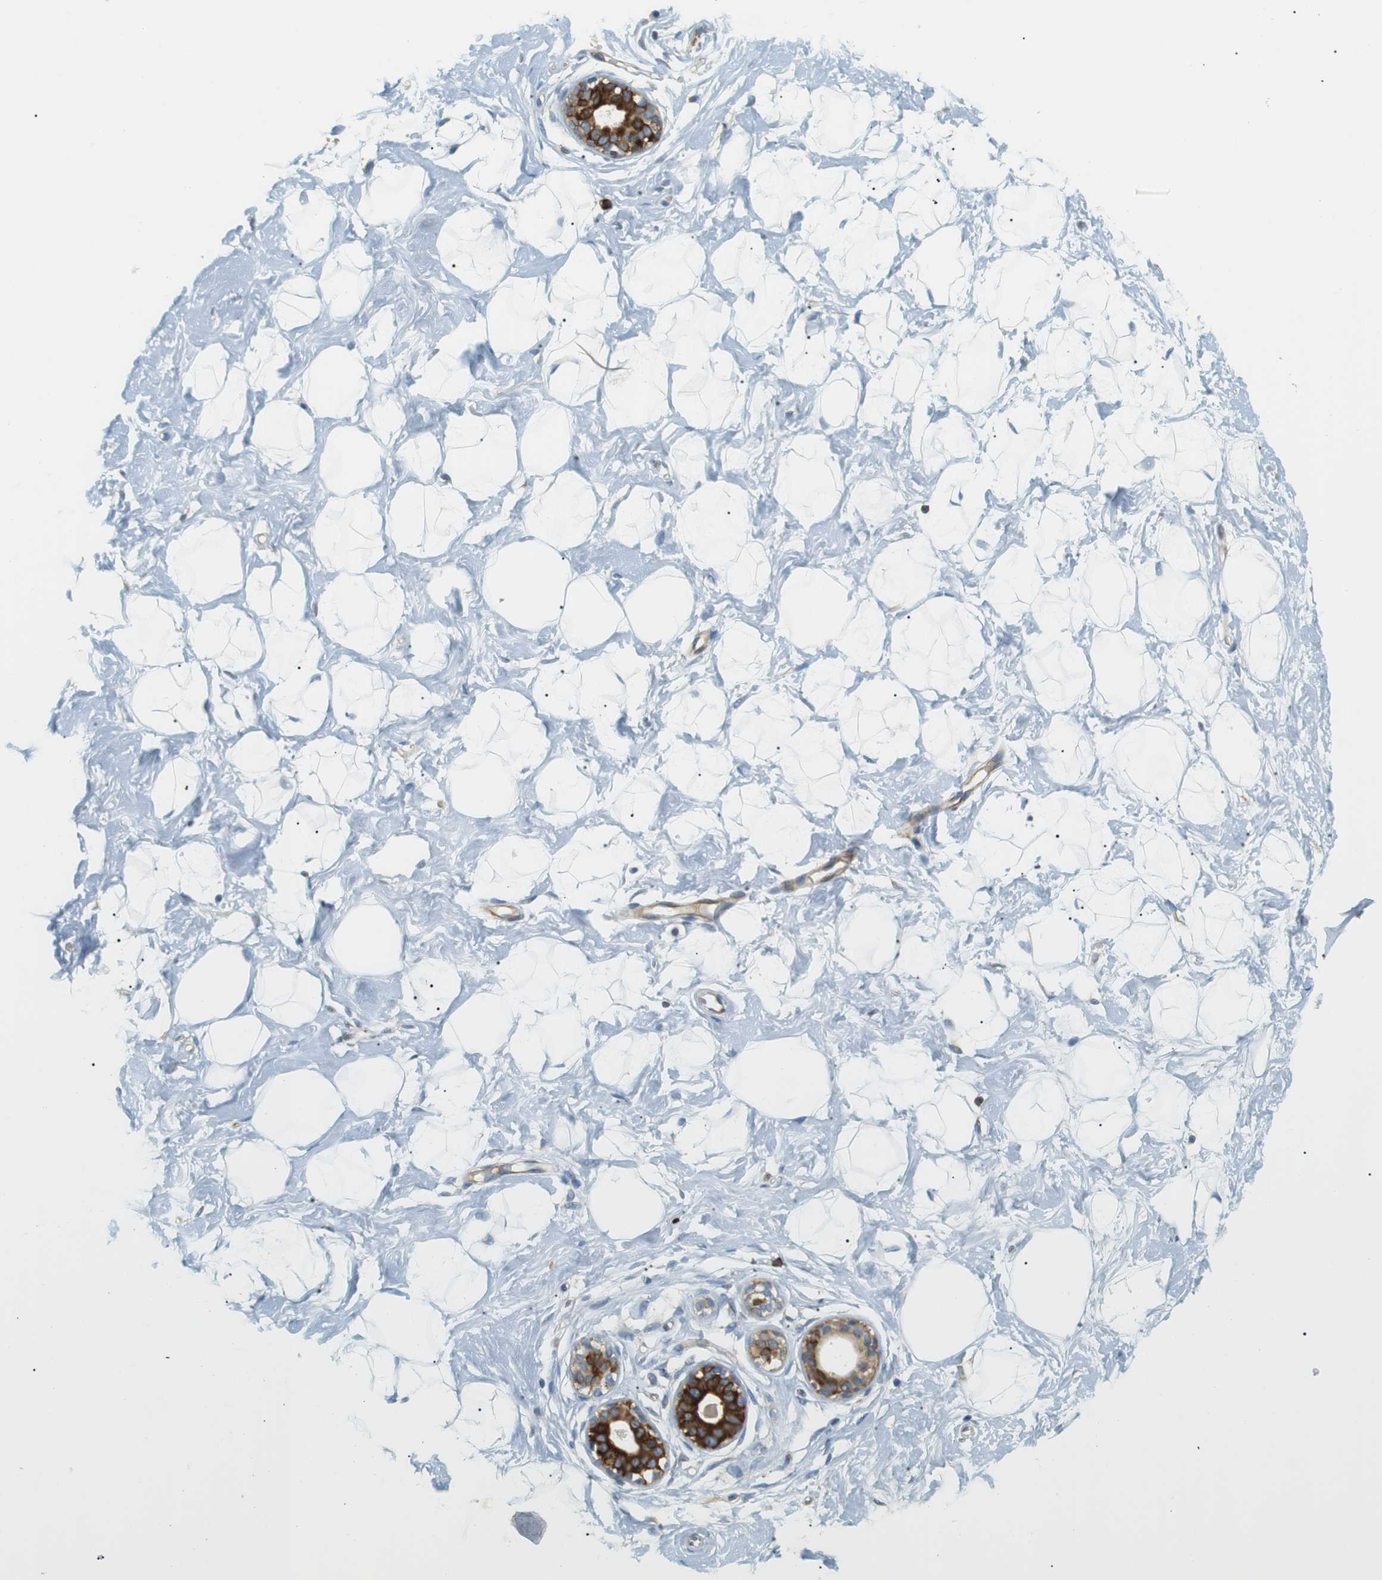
{"staining": {"intensity": "negative", "quantity": "none", "location": "none"}, "tissue": "breast", "cell_type": "Adipocytes", "image_type": "normal", "snomed": [{"axis": "morphology", "description": "Normal tissue, NOS"}, {"axis": "topography", "description": "Breast"}], "caption": "This histopathology image is of unremarkable breast stained with immunohistochemistry (IHC) to label a protein in brown with the nuclei are counter-stained blue. There is no positivity in adipocytes. (Immunohistochemistry, brightfield microscopy, high magnification).", "gene": "TMEM200A", "patient": {"sex": "female", "age": 23}}